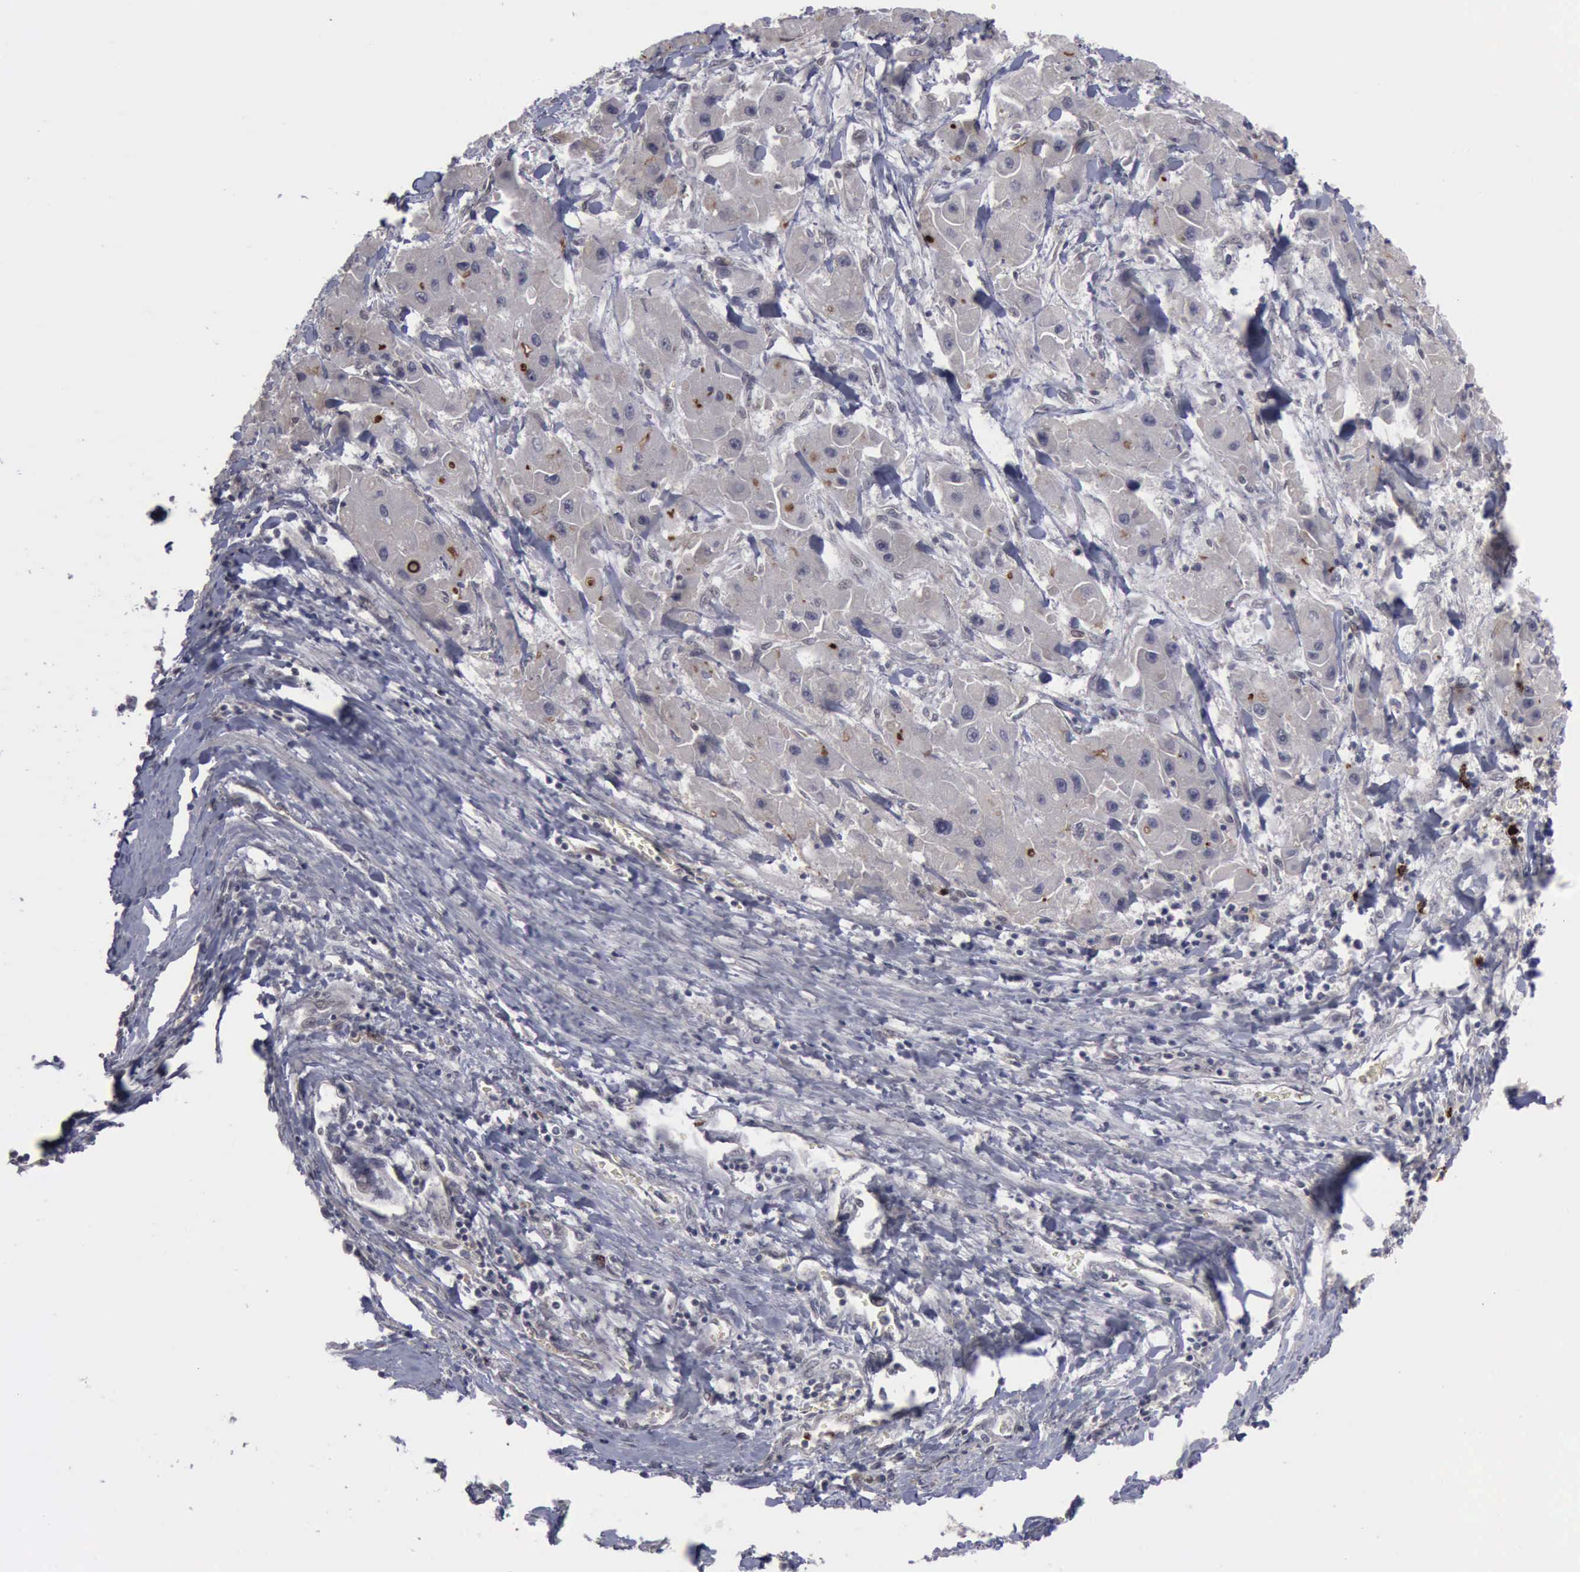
{"staining": {"intensity": "negative", "quantity": "none", "location": "none"}, "tissue": "liver cancer", "cell_type": "Tumor cells", "image_type": "cancer", "snomed": [{"axis": "morphology", "description": "Carcinoma, Hepatocellular, NOS"}, {"axis": "topography", "description": "Liver"}], "caption": "This is a histopathology image of immunohistochemistry (IHC) staining of hepatocellular carcinoma (liver), which shows no positivity in tumor cells.", "gene": "MMP9", "patient": {"sex": "male", "age": 24}}